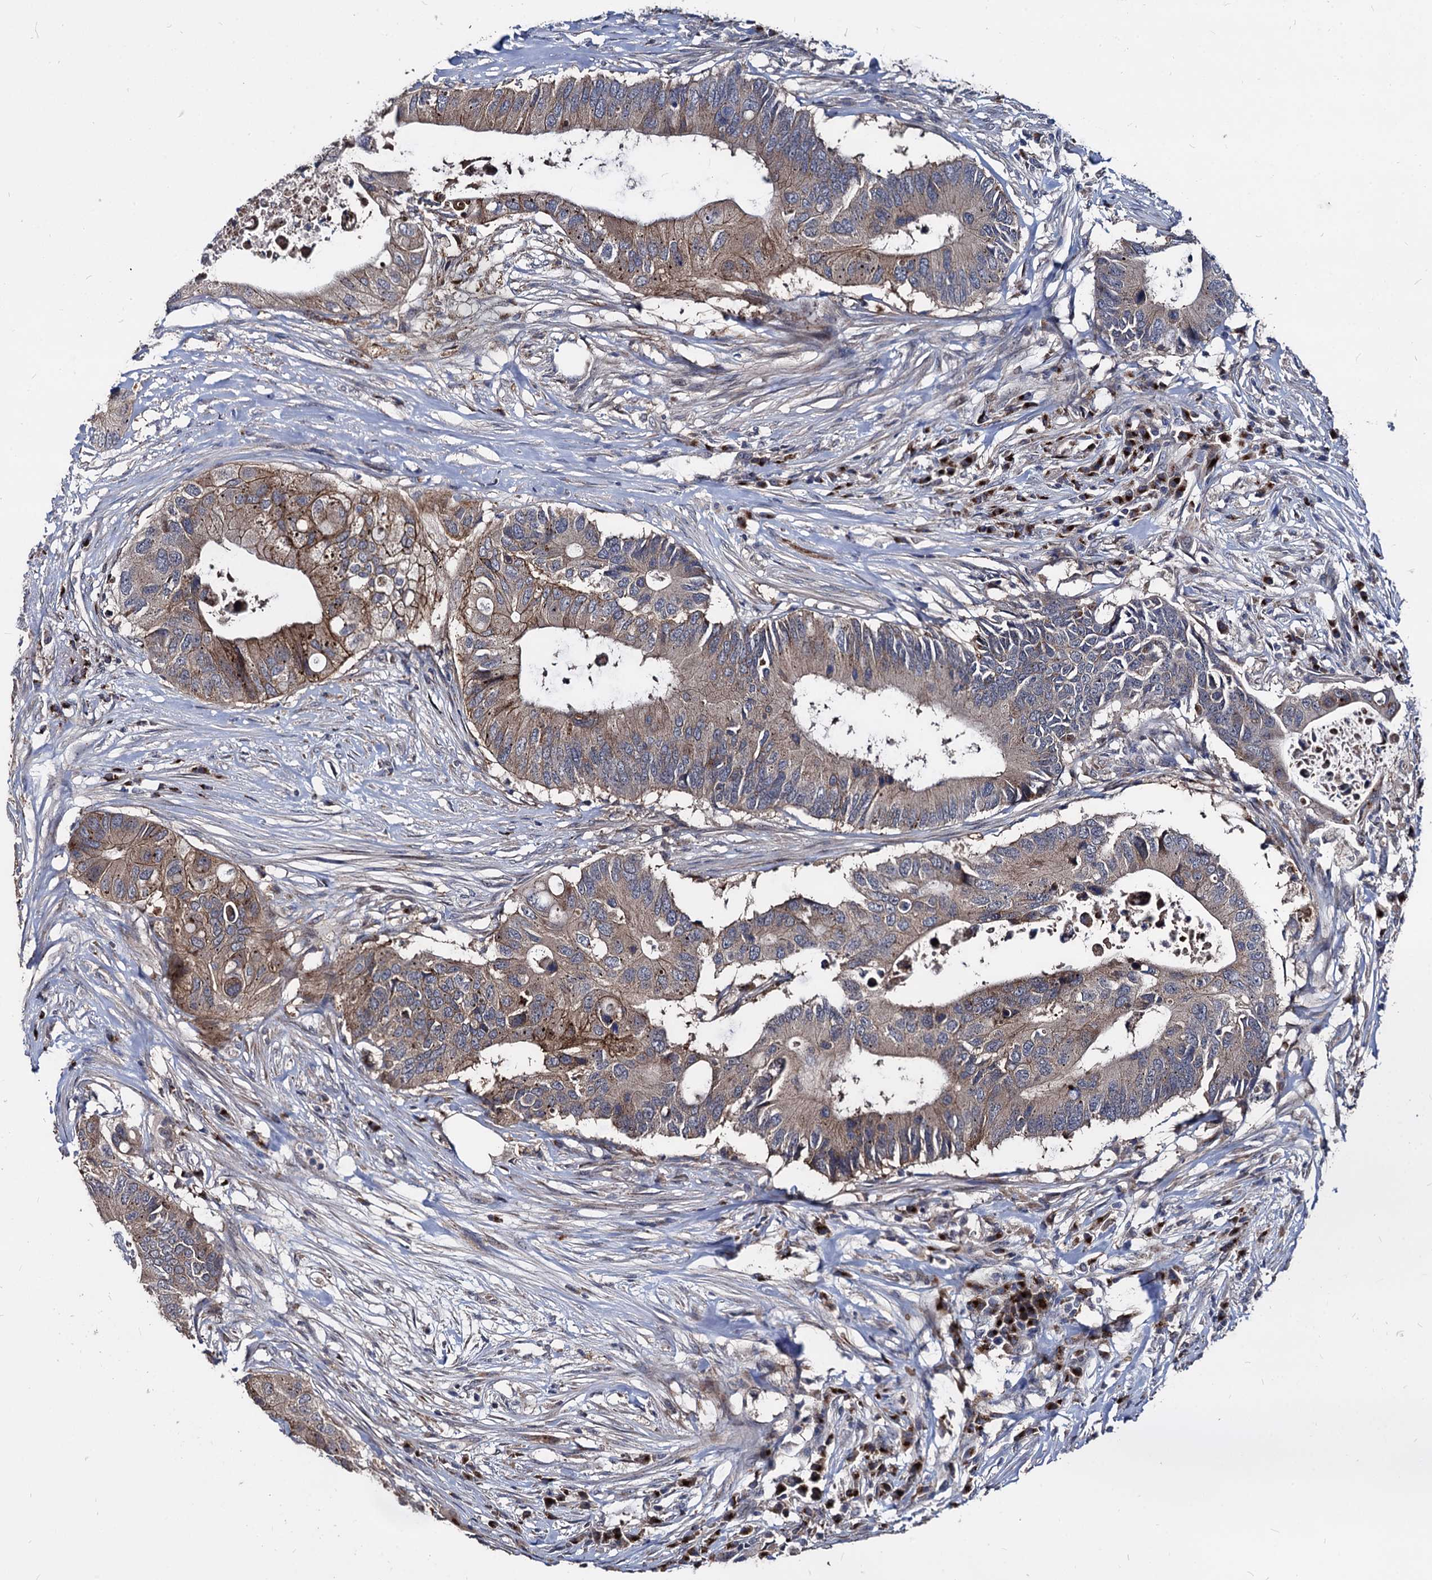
{"staining": {"intensity": "moderate", "quantity": "<25%", "location": "cytoplasmic/membranous"}, "tissue": "colorectal cancer", "cell_type": "Tumor cells", "image_type": "cancer", "snomed": [{"axis": "morphology", "description": "Adenocarcinoma, NOS"}, {"axis": "topography", "description": "Colon"}], "caption": "Immunohistochemical staining of human colorectal adenocarcinoma displays low levels of moderate cytoplasmic/membranous protein expression in about <25% of tumor cells.", "gene": "SMAGP", "patient": {"sex": "male", "age": 71}}